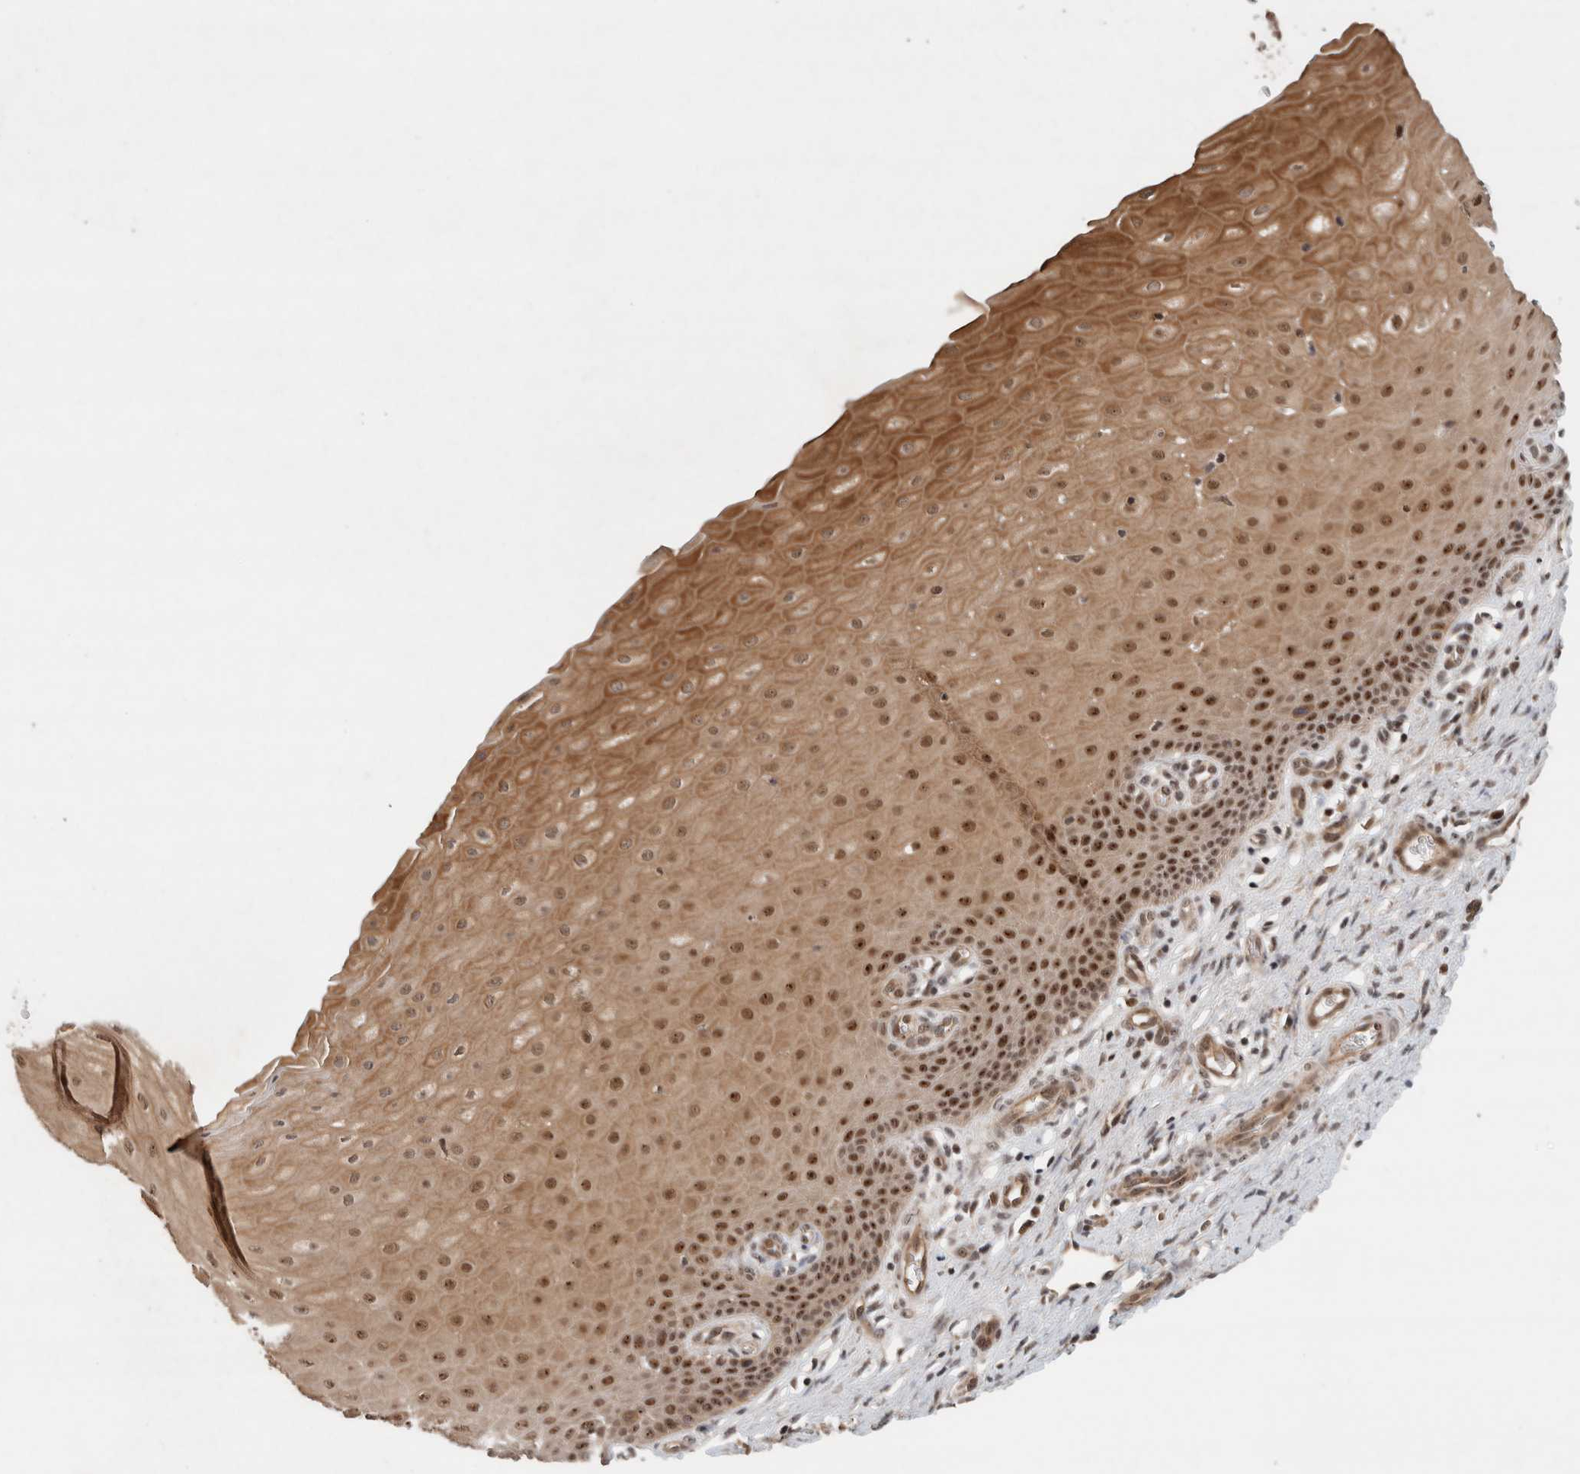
{"staining": {"intensity": "moderate", "quantity": ">75%", "location": "cytoplasmic/membranous,nuclear"}, "tissue": "cervix", "cell_type": "Glandular cells", "image_type": "normal", "snomed": [{"axis": "morphology", "description": "Normal tissue, NOS"}, {"axis": "topography", "description": "Cervix"}], "caption": "Cervix stained with immunohistochemistry (IHC) demonstrates moderate cytoplasmic/membranous,nuclear positivity in about >75% of glandular cells.", "gene": "MPHOSPH6", "patient": {"sex": "female", "age": 55}}